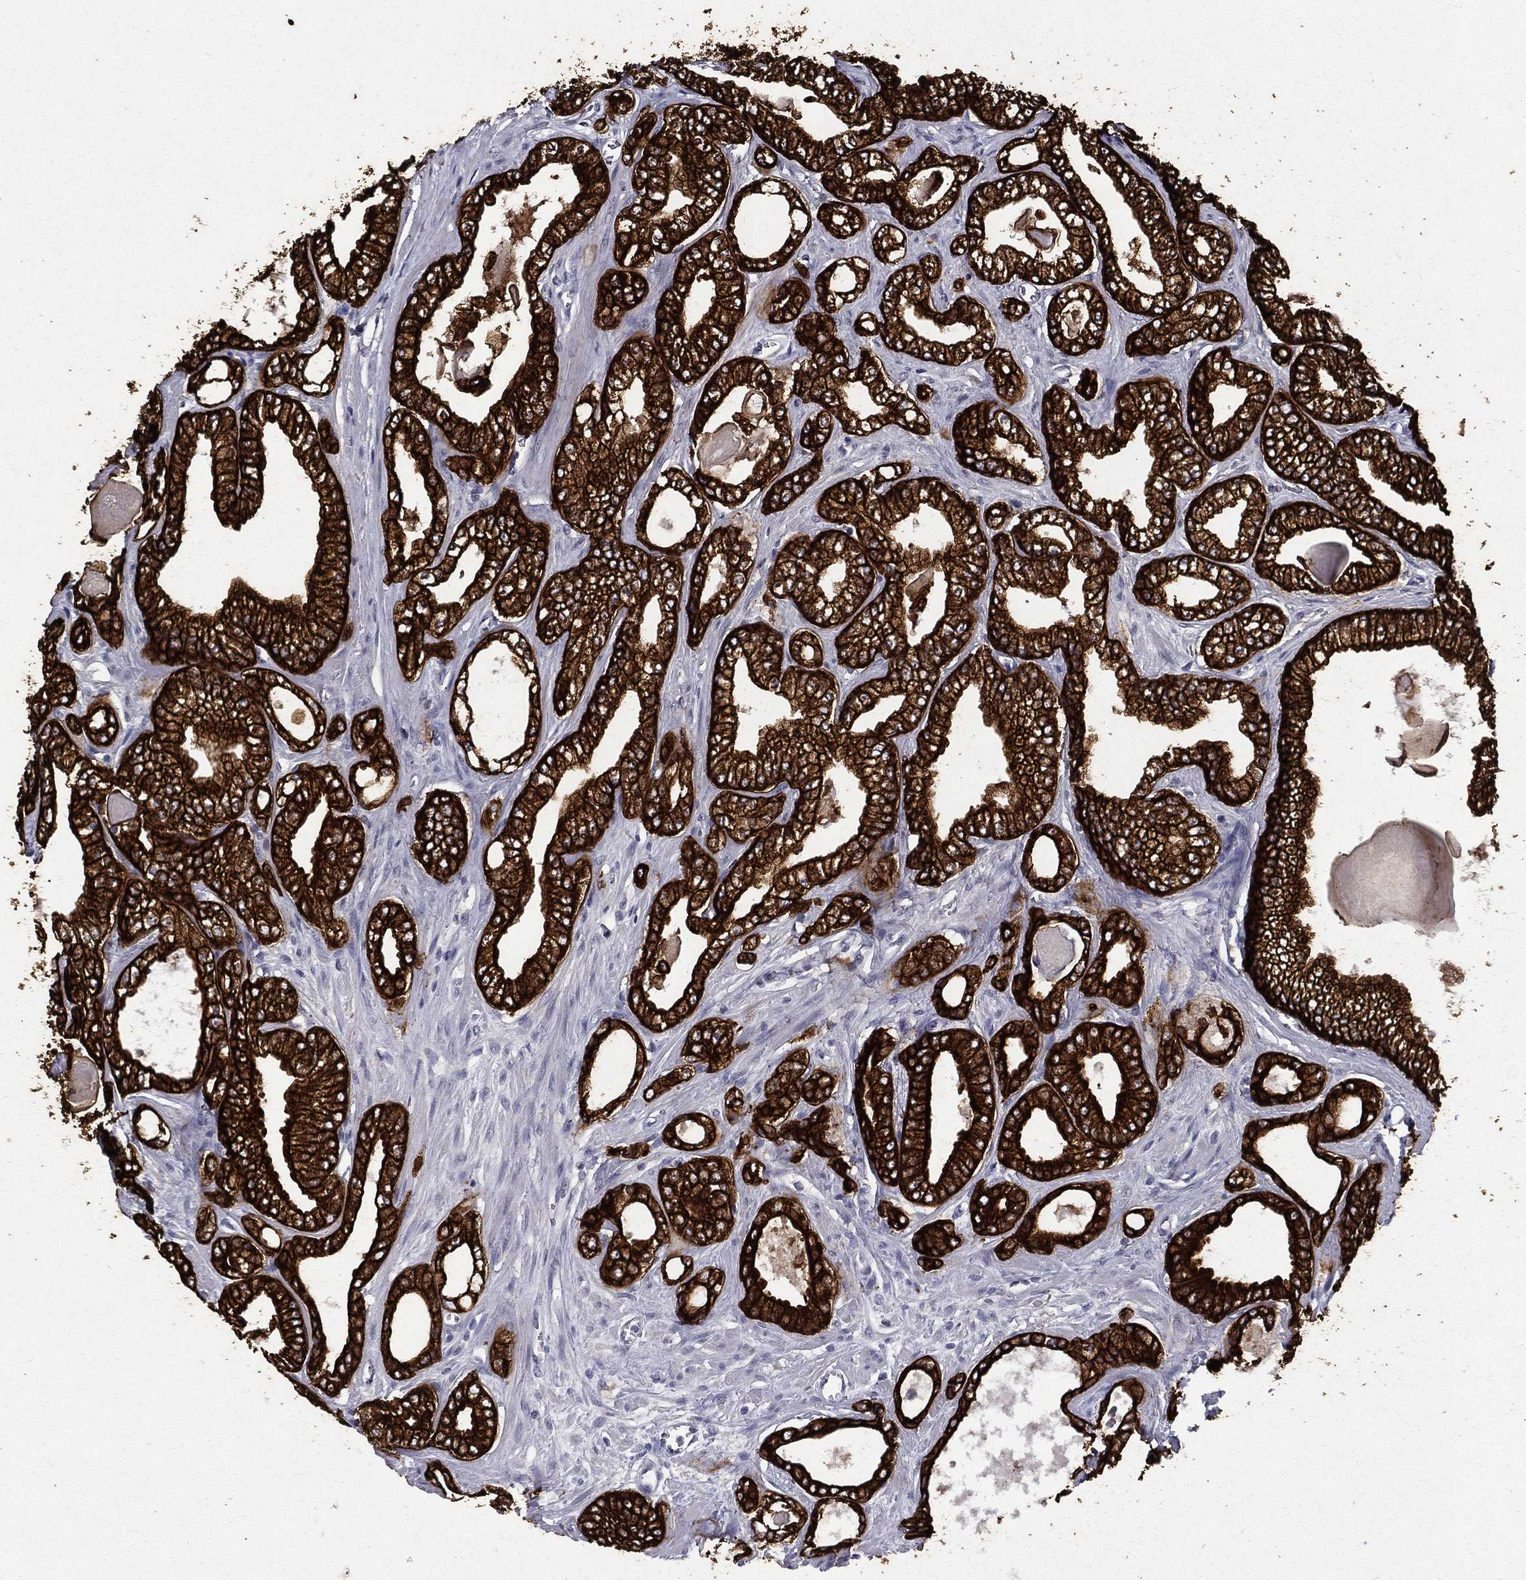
{"staining": {"intensity": "strong", "quantity": ">75%", "location": "cytoplasmic/membranous"}, "tissue": "prostate cancer", "cell_type": "Tumor cells", "image_type": "cancer", "snomed": [{"axis": "morphology", "description": "Adenocarcinoma, Medium grade"}, {"axis": "topography", "description": "Prostate"}], "caption": "Prostate adenocarcinoma (medium-grade) tissue shows strong cytoplasmic/membranous positivity in about >75% of tumor cells, visualized by immunohistochemistry.", "gene": "KRT7", "patient": {"sex": "male", "age": 71}}